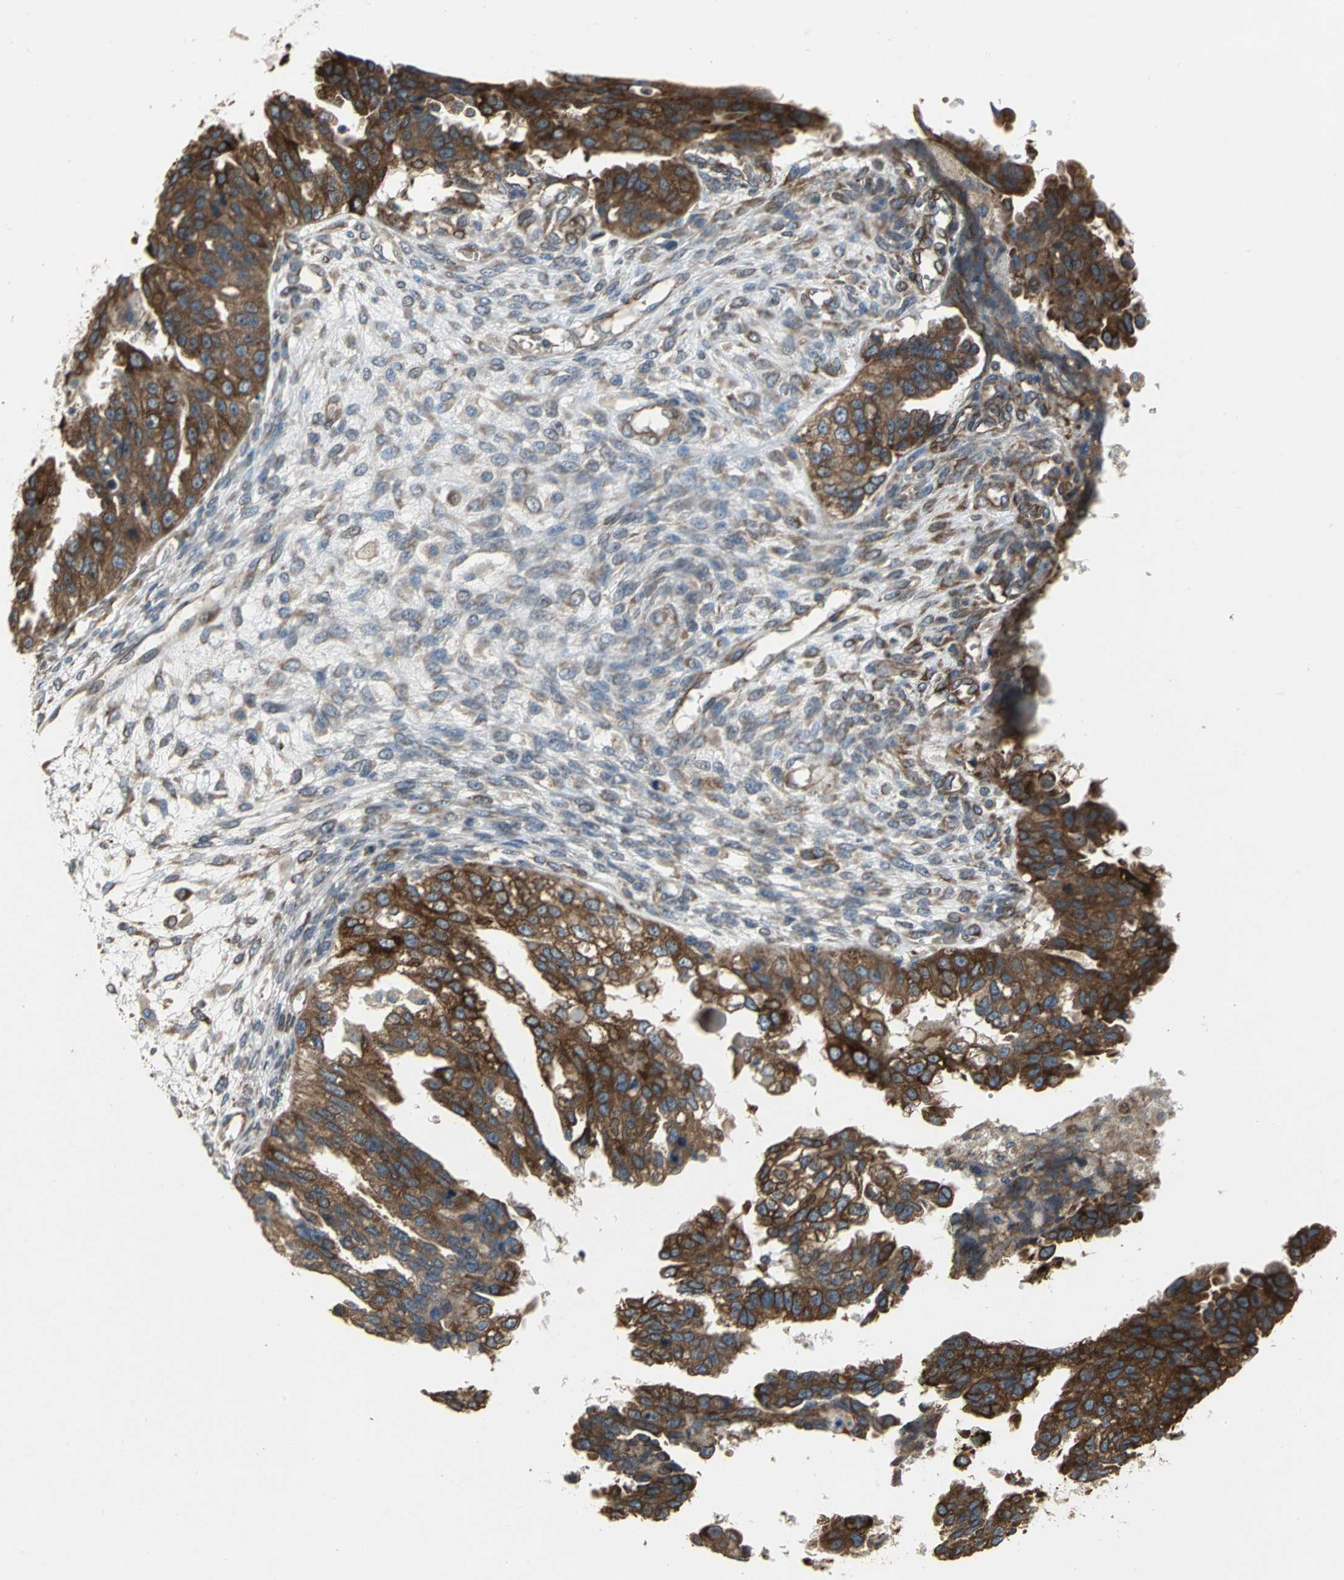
{"staining": {"intensity": "strong", "quantity": ">75%", "location": "cytoplasmic/membranous"}, "tissue": "ovarian cancer", "cell_type": "Tumor cells", "image_type": "cancer", "snomed": [{"axis": "morphology", "description": "Cystadenocarcinoma, serous, NOS"}, {"axis": "topography", "description": "Ovary"}], "caption": "The image demonstrates staining of serous cystadenocarcinoma (ovarian), revealing strong cytoplasmic/membranous protein expression (brown color) within tumor cells.", "gene": "SYVN1", "patient": {"sex": "female", "age": 58}}